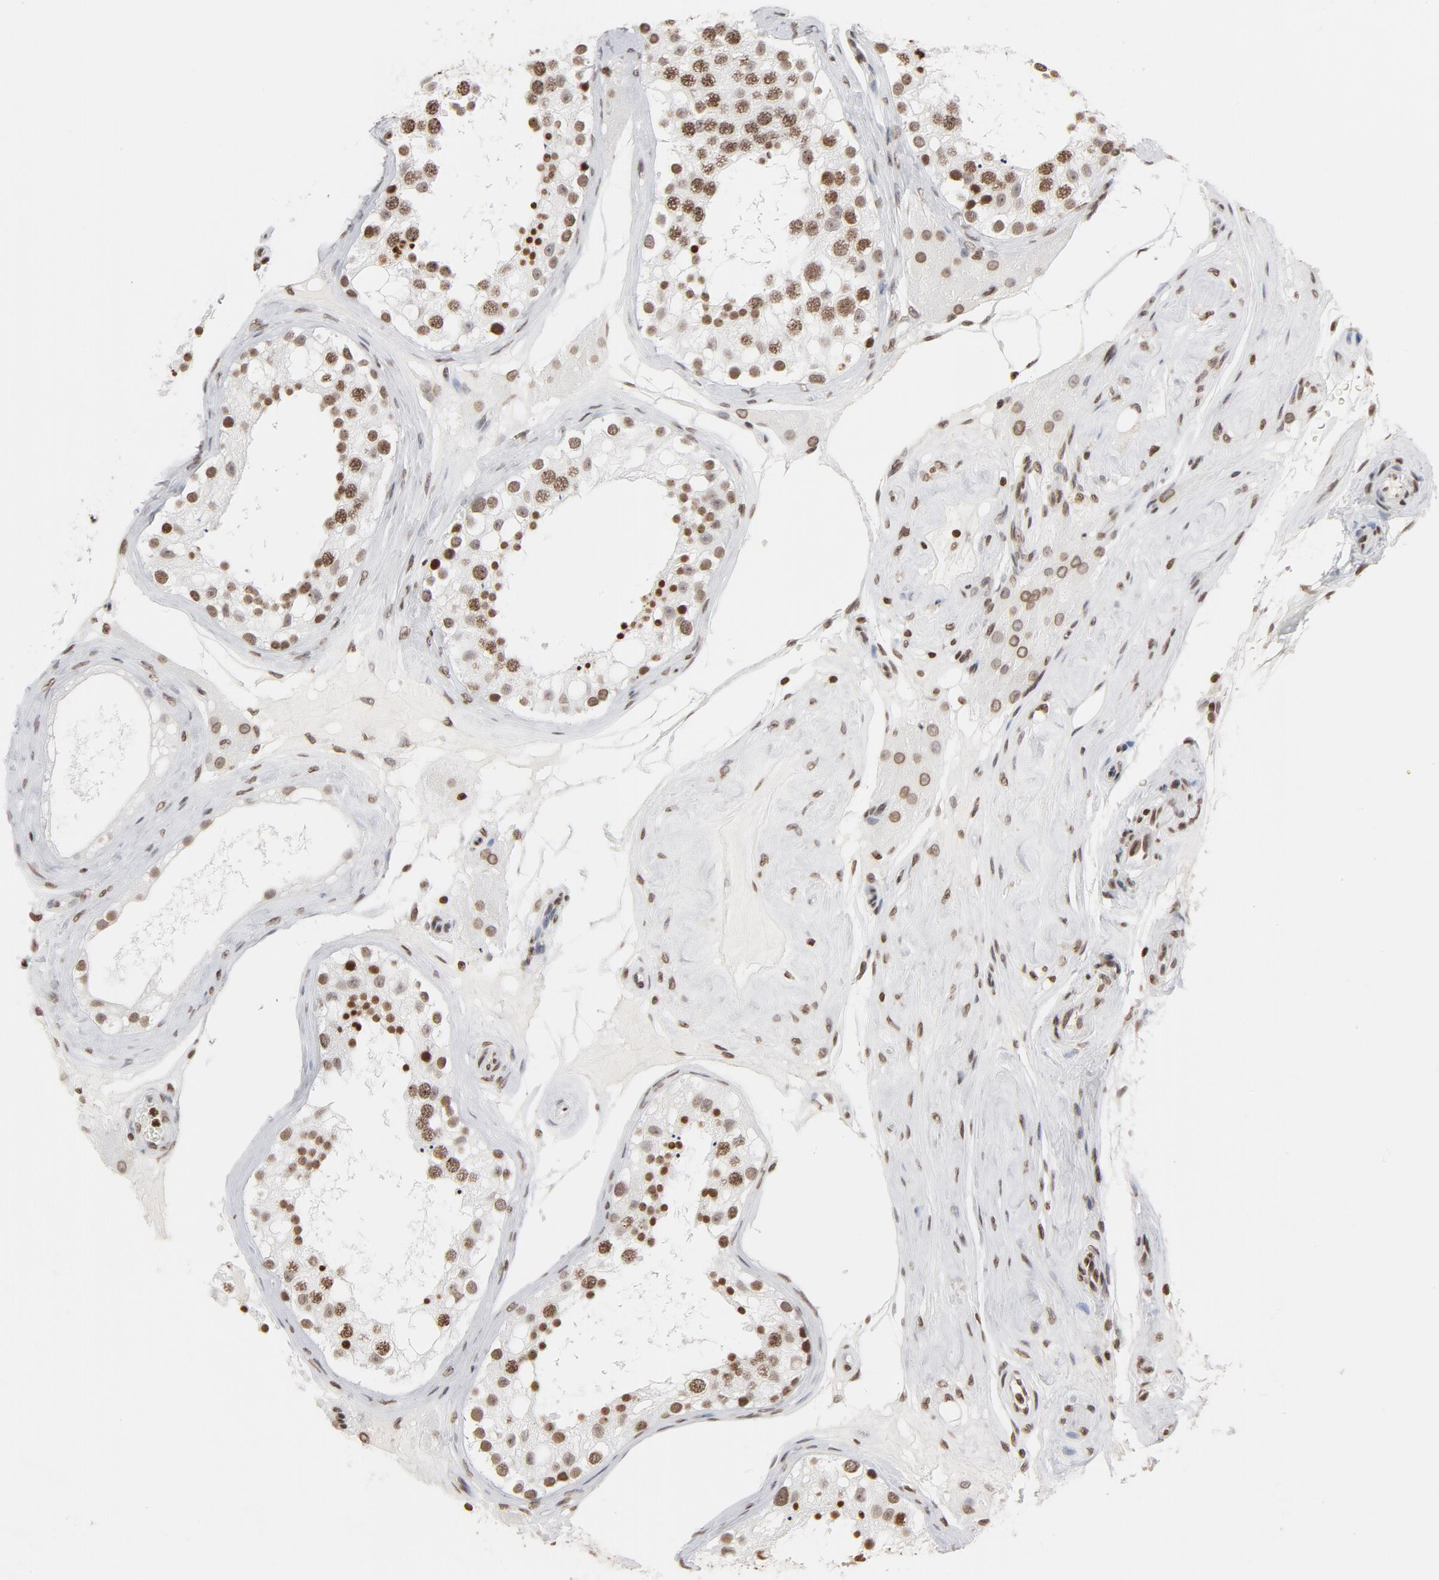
{"staining": {"intensity": "moderate", "quantity": ">75%", "location": "nuclear"}, "tissue": "testis", "cell_type": "Cells in seminiferous ducts", "image_type": "normal", "snomed": [{"axis": "morphology", "description": "Normal tissue, NOS"}, {"axis": "topography", "description": "Testis"}], "caption": "Protein staining demonstrates moderate nuclear expression in approximately >75% of cells in seminiferous ducts in normal testis.", "gene": "H2AC12", "patient": {"sex": "male", "age": 68}}